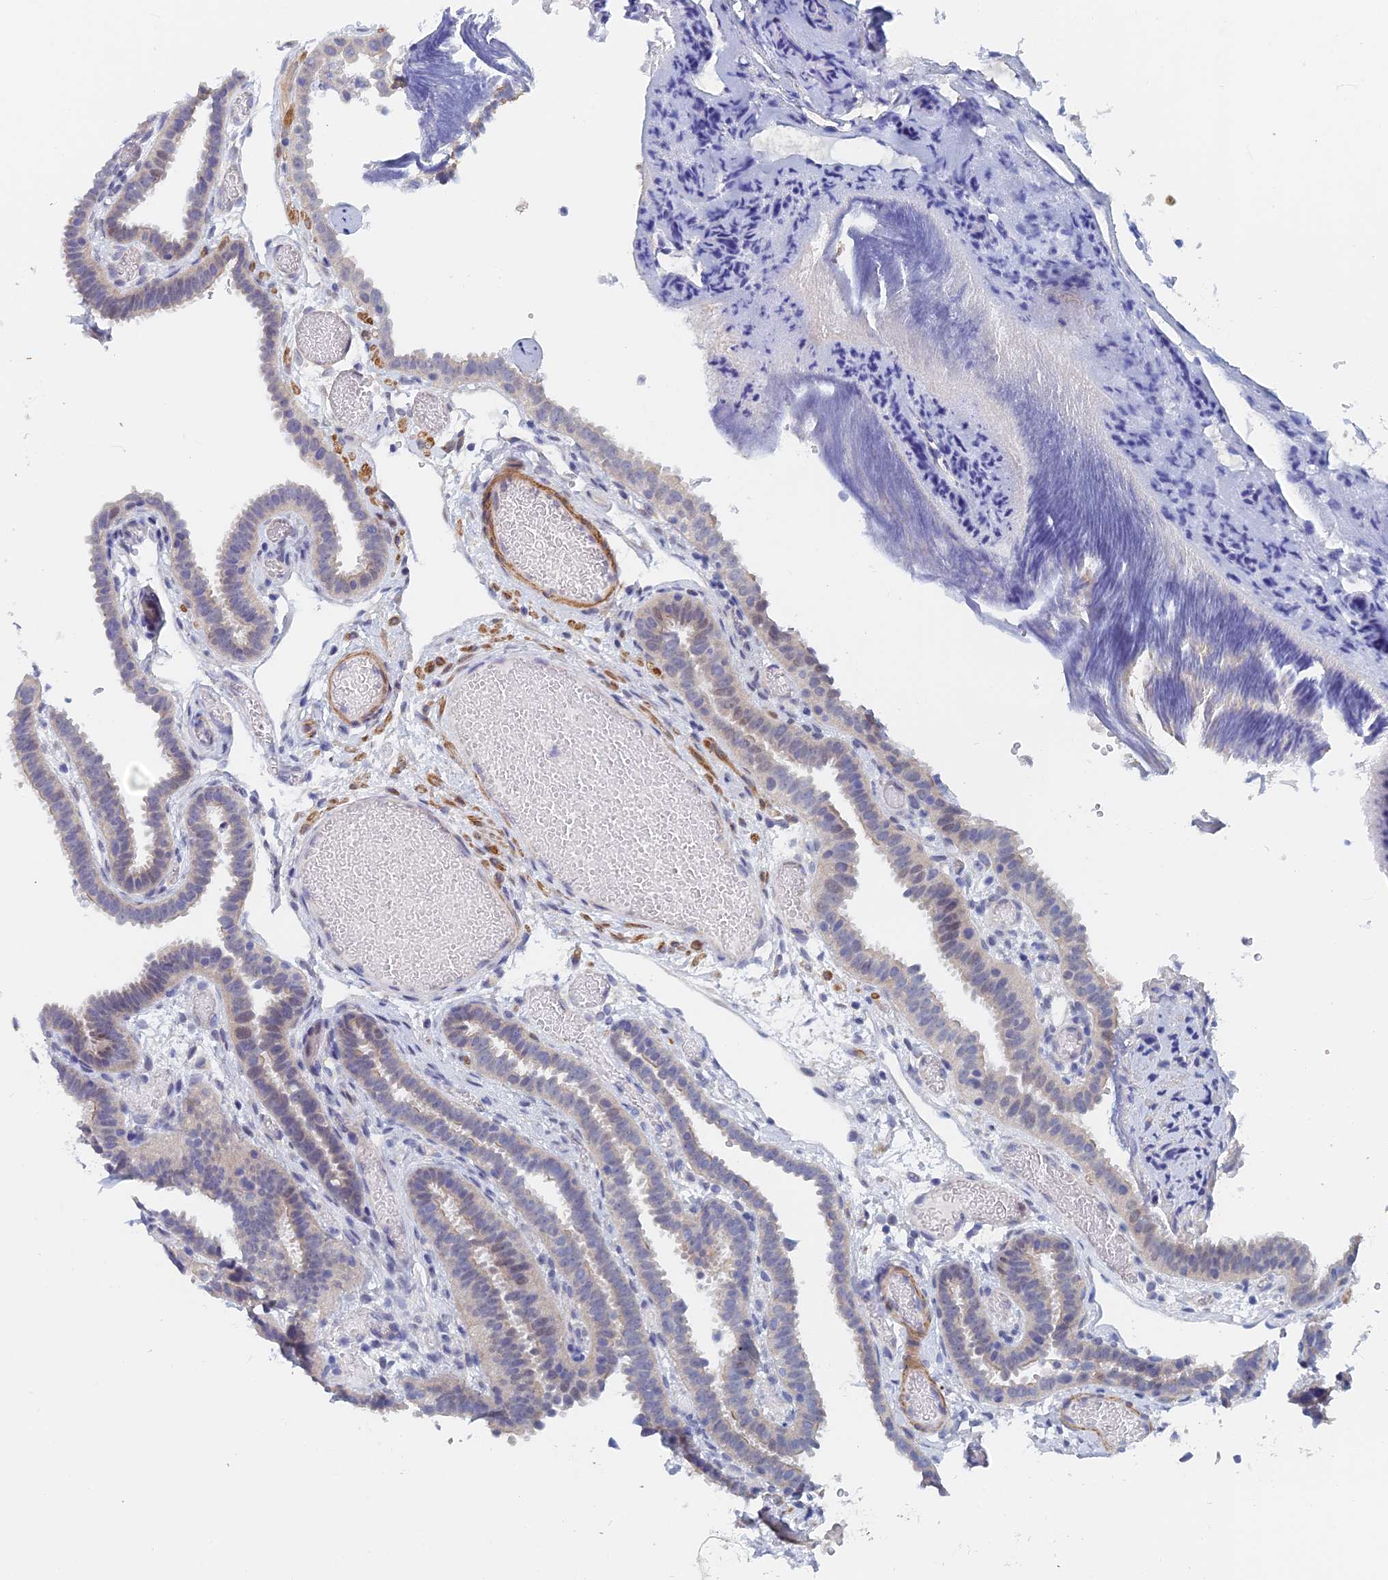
{"staining": {"intensity": "weak", "quantity": "<25%", "location": "cytoplasmic/membranous"}, "tissue": "fallopian tube", "cell_type": "Glandular cells", "image_type": "normal", "snomed": [{"axis": "morphology", "description": "Normal tissue, NOS"}, {"axis": "topography", "description": "Fallopian tube"}], "caption": "High power microscopy image of an immunohistochemistry (IHC) photomicrograph of unremarkable fallopian tube, revealing no significant expression in glandular cells. (DAB (3,3'-diaminobenzidine) IHC with hematoxylin counter stain).", "gene": "GMNC", "patient": {"sex": "female", "age": 37}}